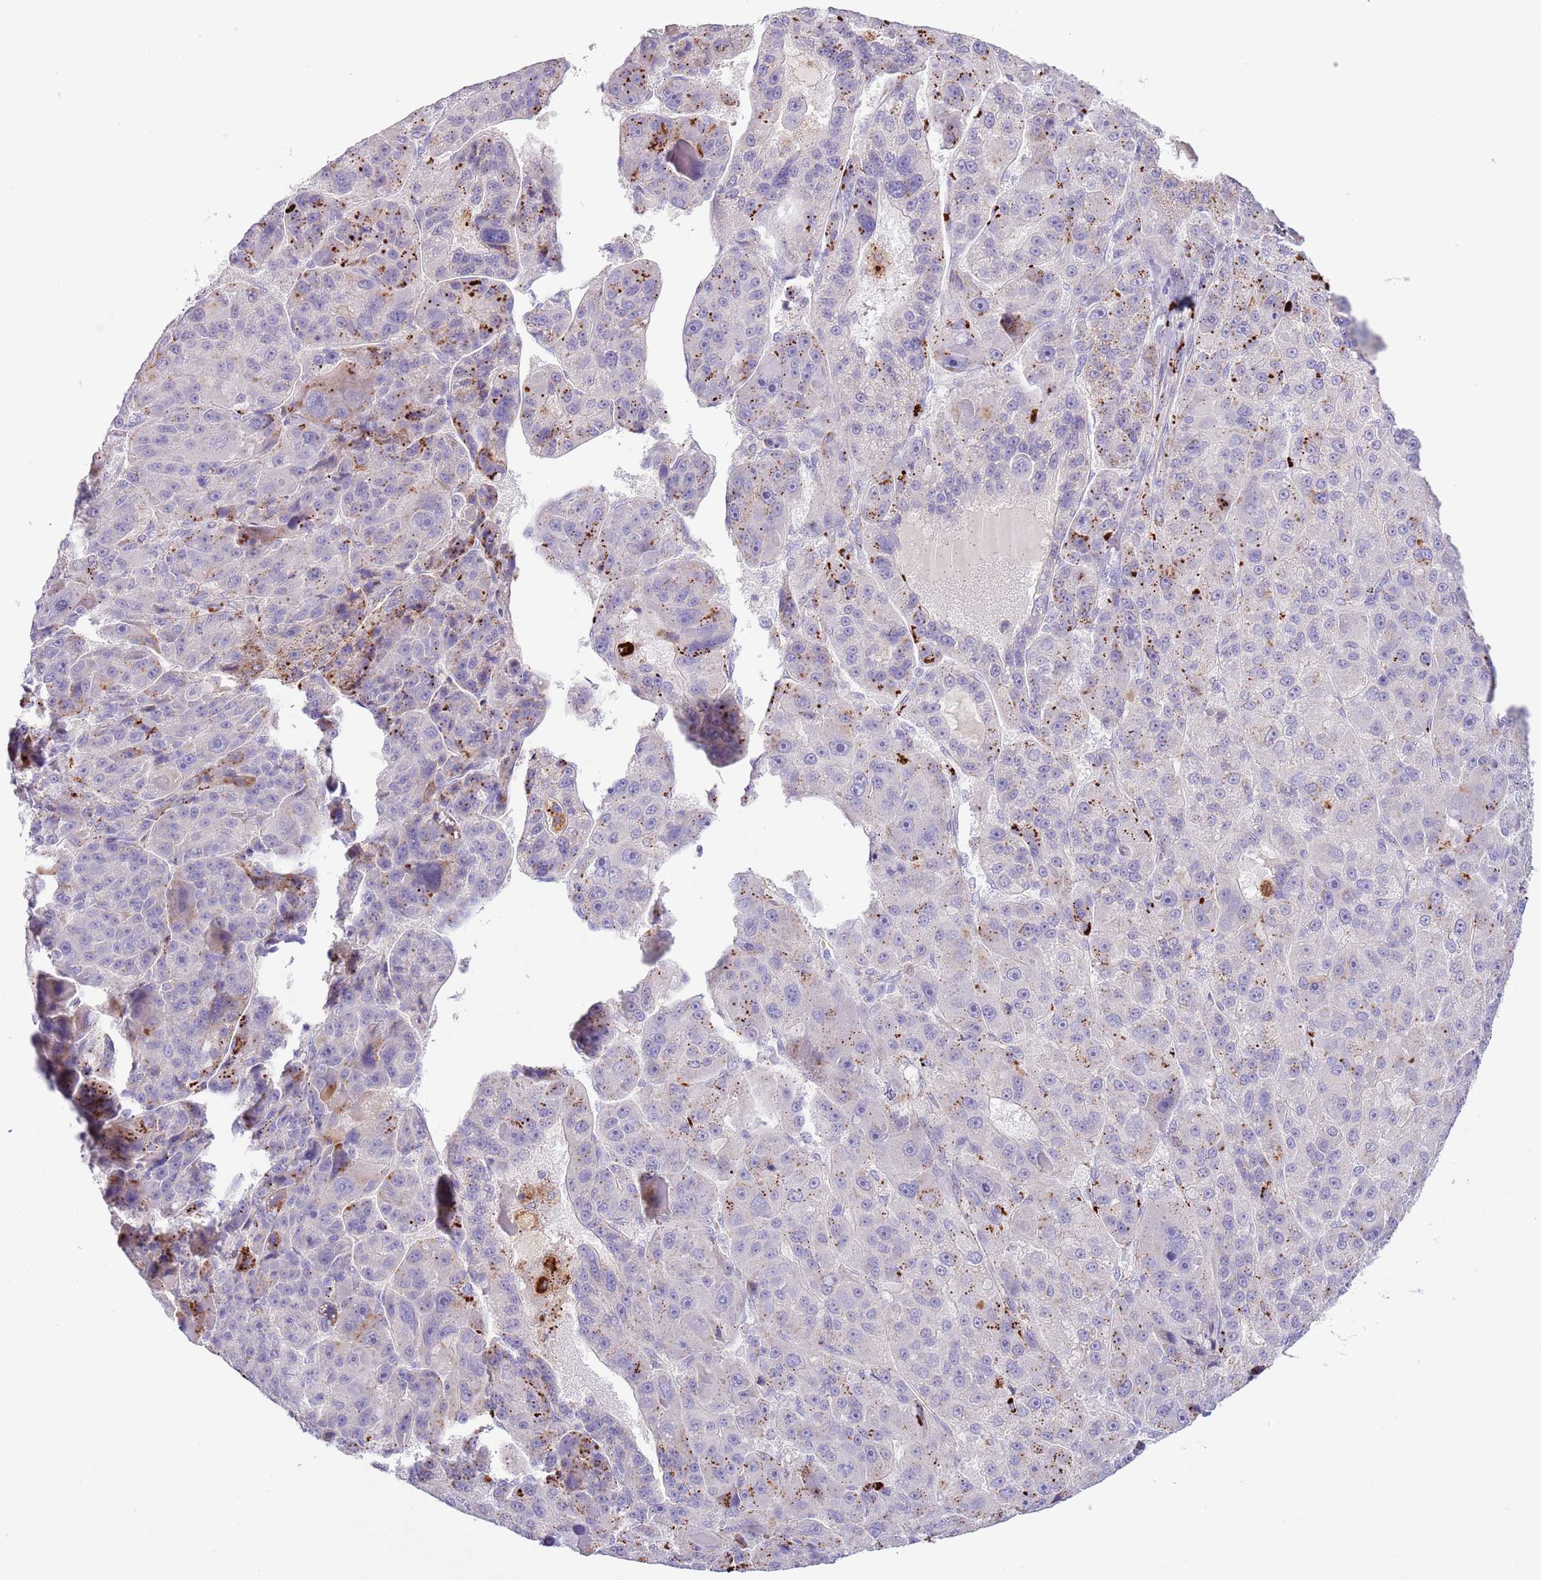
{"staining": {"intensity": "strong", "quantity": "<25%", "location": "cytoplasmic/membranous"}, "tissue": "liver cancer", "cell_type": "Tumor cells", "image_type": "cancer", "snomed": [{"axis": "morphology", "description": "Carcinoma, Hepatocellular, NOS"}, {"axis": "topography", "description": "Liver"}], "caption": "Liver cancer stained with a protein marker reveals strong staining in tumor cells.", "gene": "ABHD17A", "patient": {"sex": "male", "age": 76}}